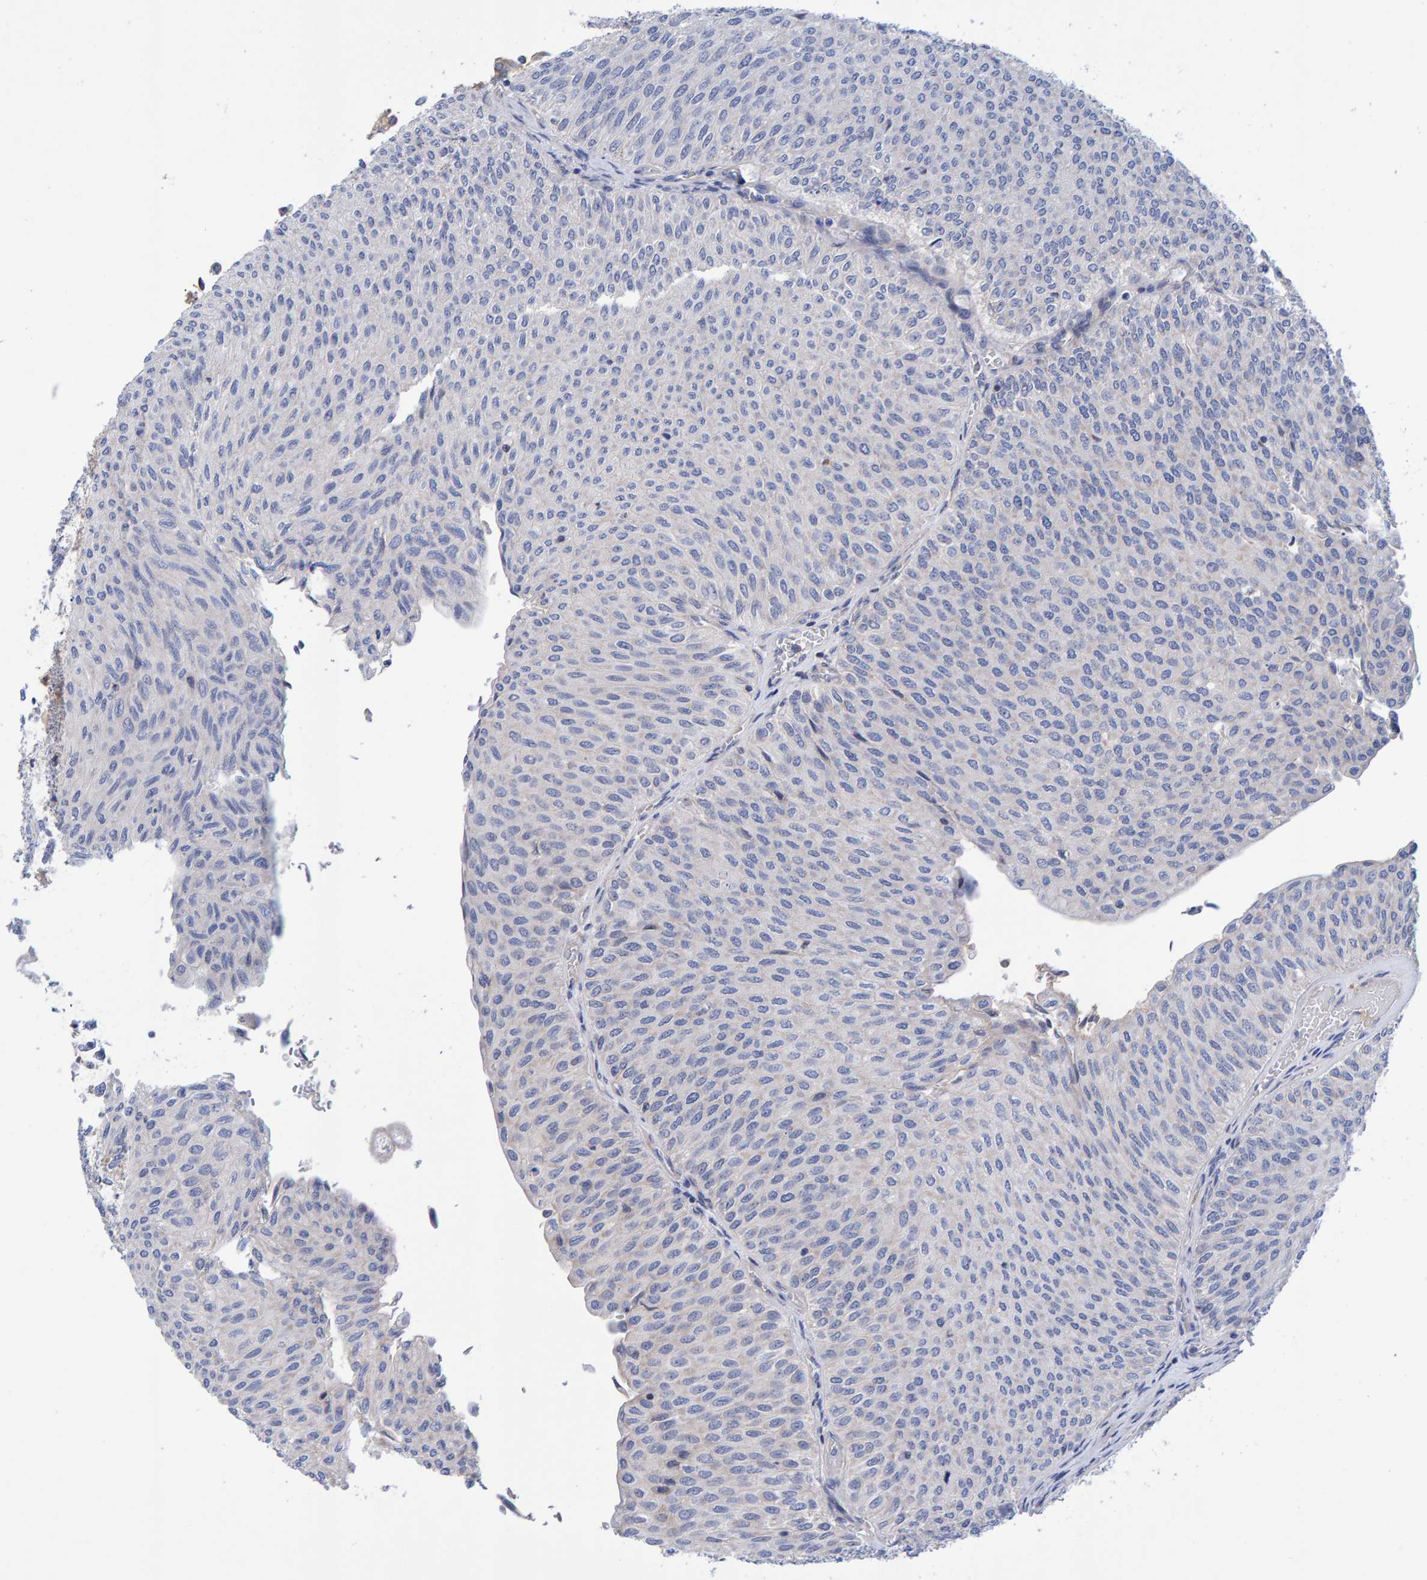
{"staining": {"intensity": "negative", "quantity": "none", "location": "none"}, "tissue": "urothelial cancer", "cell_type": "Tumor cells", "image_type": "cancer", "snomed": [{"axis": "morphology", "description": "Urothelial carcinoma, Low grade"}, {"axis": "topography", "description": "Urinary bladder"}], "caption": "The IHC micrograph has no significant staining in tumor cells of urothelial carcinoma (low-grade) tissue.", "gene": "EFR3A", "patient": {"sex": "male", "age": 78}}